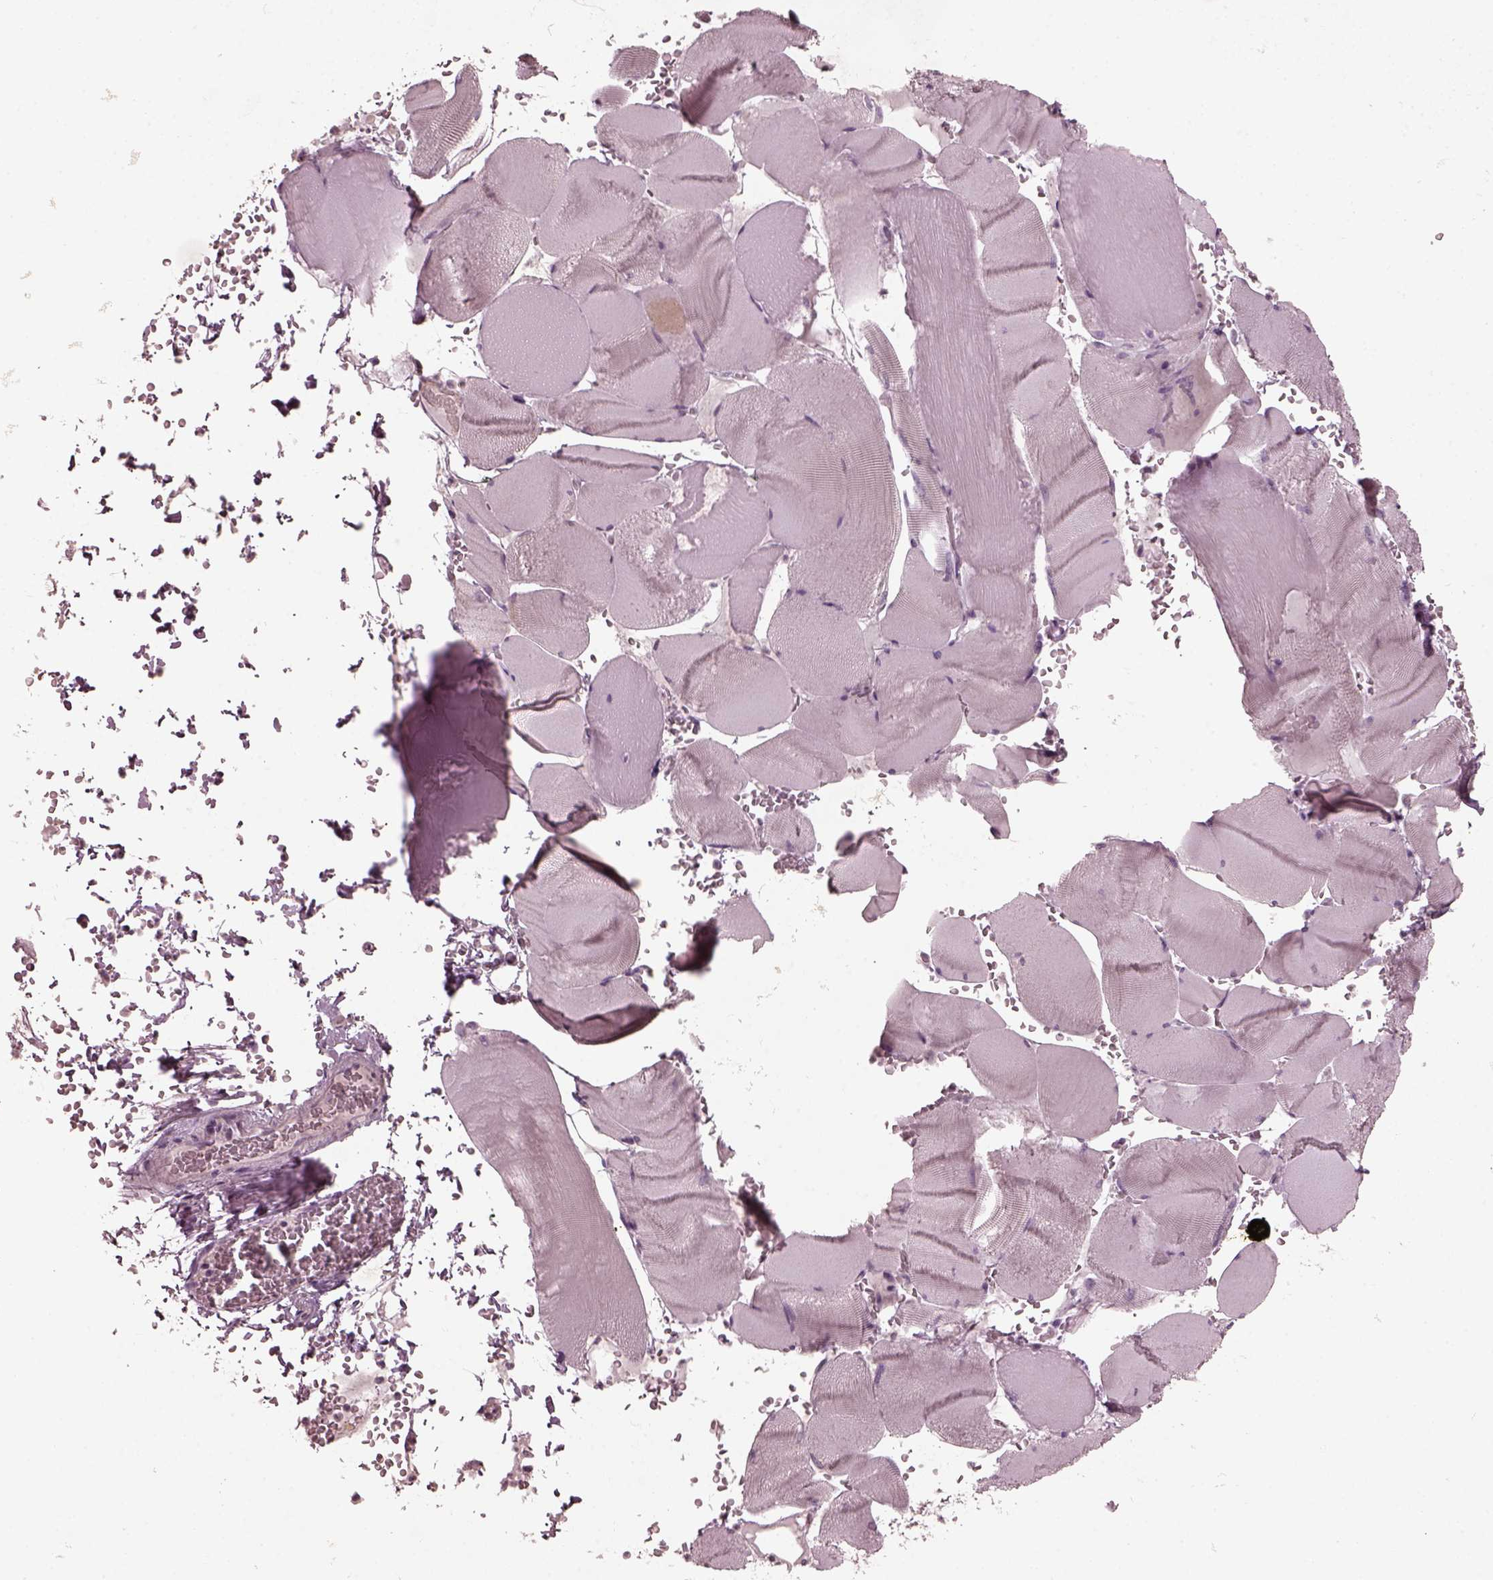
{"staining": {"intensity": "negative", "quantity": "none", "location": "none"}, "tissue": "skeletal muscle", "cell_type": "Myocytes", "image_type": "normal", "snomed": [{"axis": "morphology", "description": "Normal tissue, NOS"}, {"axis": "topography", "description": "Skeletal muscle"}], "caption": "The image demonstrates no significant staining in myocytes of skeletal muscle. Brightfield microscopy of IHC stained with DAB (brown) and hematoxylin (blue), captured at high magnification.", "gene": "RCVRN", "patient": {"sex": "male", "age": 56}}